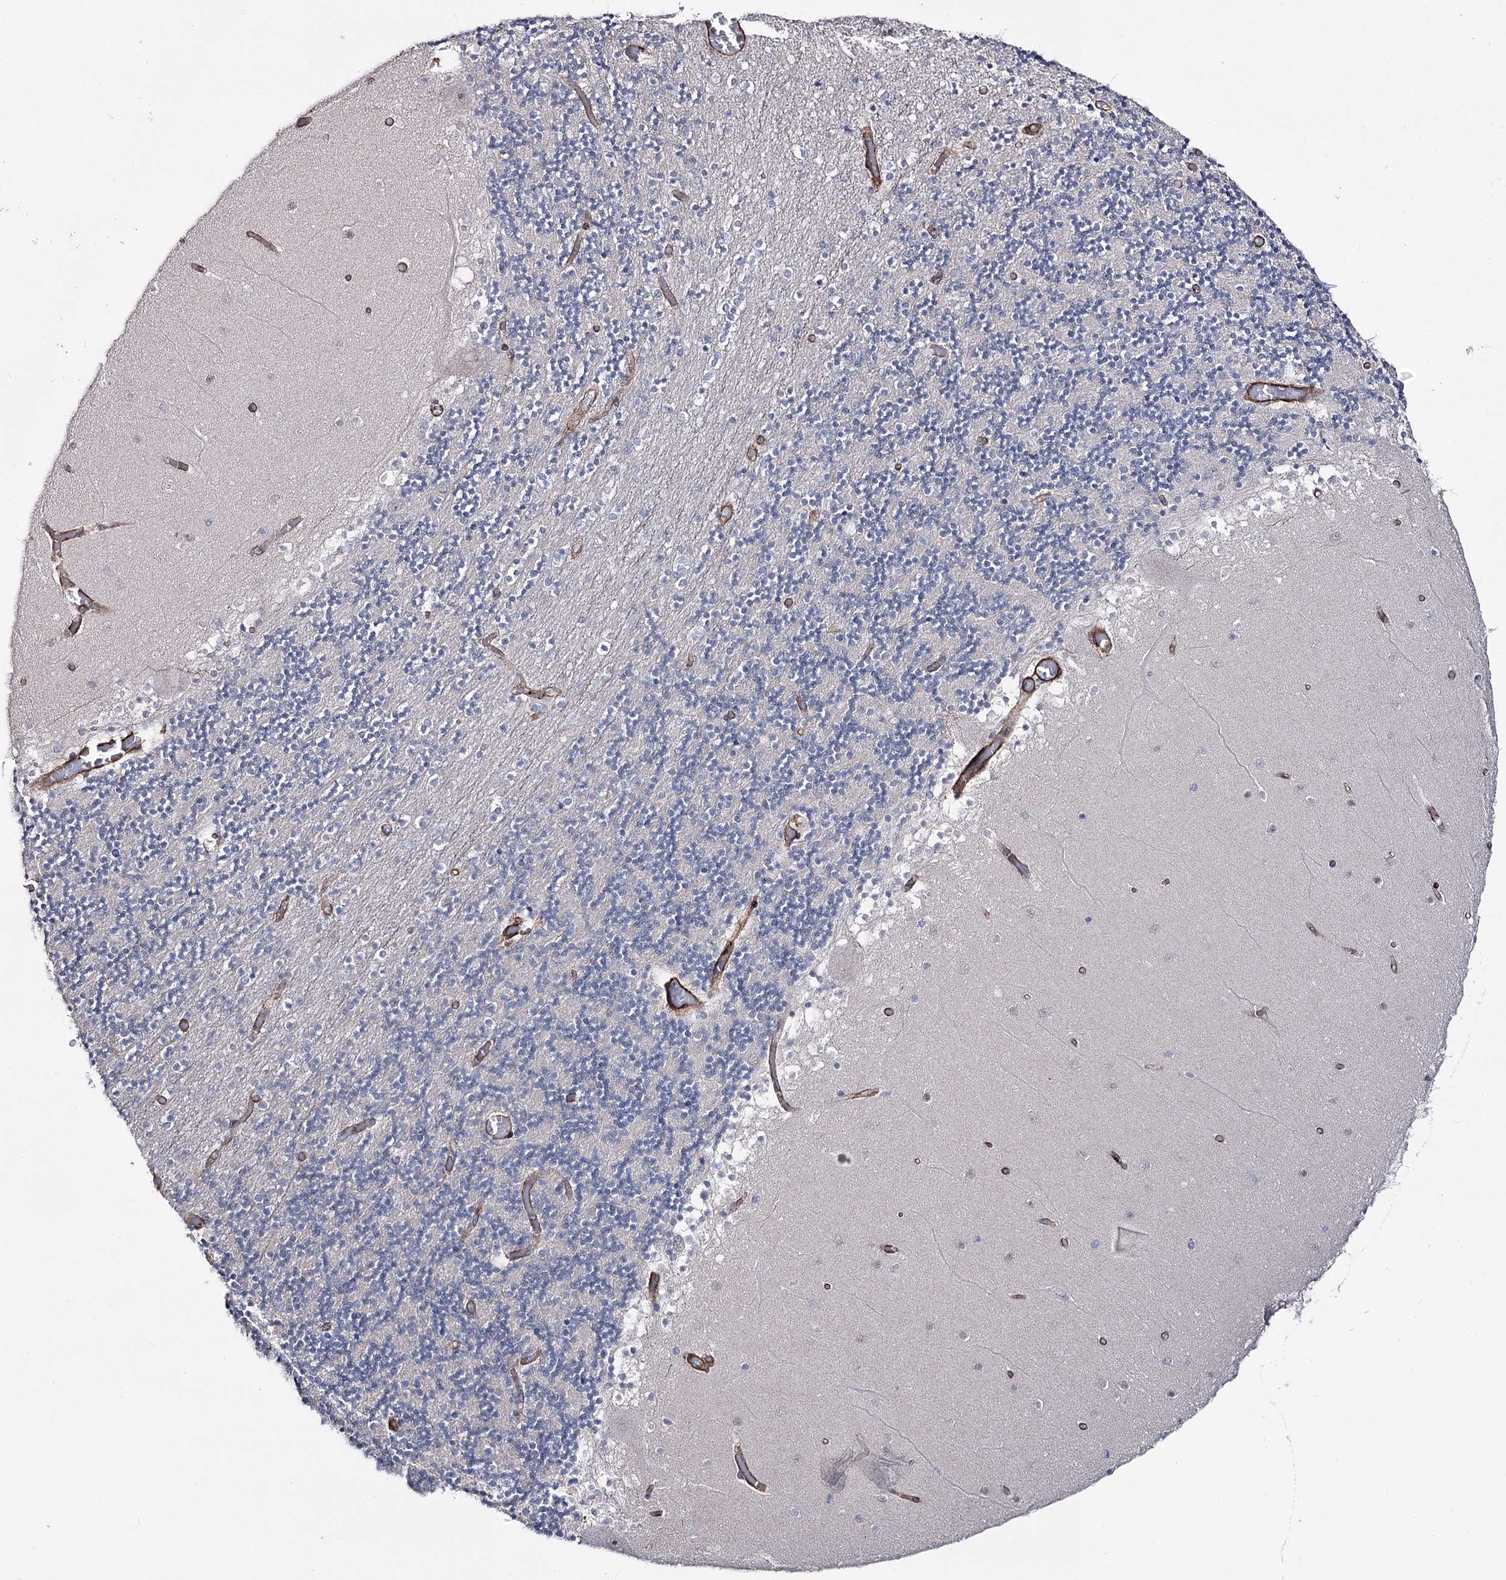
{"staining": {"intensity": "negative", "quantity": "none", "location": "none"}, "tissue": "cerebellum", "cell_type": "Cells in granular layer", "image_type": "normal", "snomed": [{"axis": "morphology", "description": "Normal tissue, NOS"}, {"axis": "topography", "description": "Cerebellum"}], "caption": "DAB immunohistochemical staining of benign cerebellum reveals no significant positivity in cells in granular layer.", "gene": "ARHGAP20", "patient": {"sex": "female", "age": 28}}